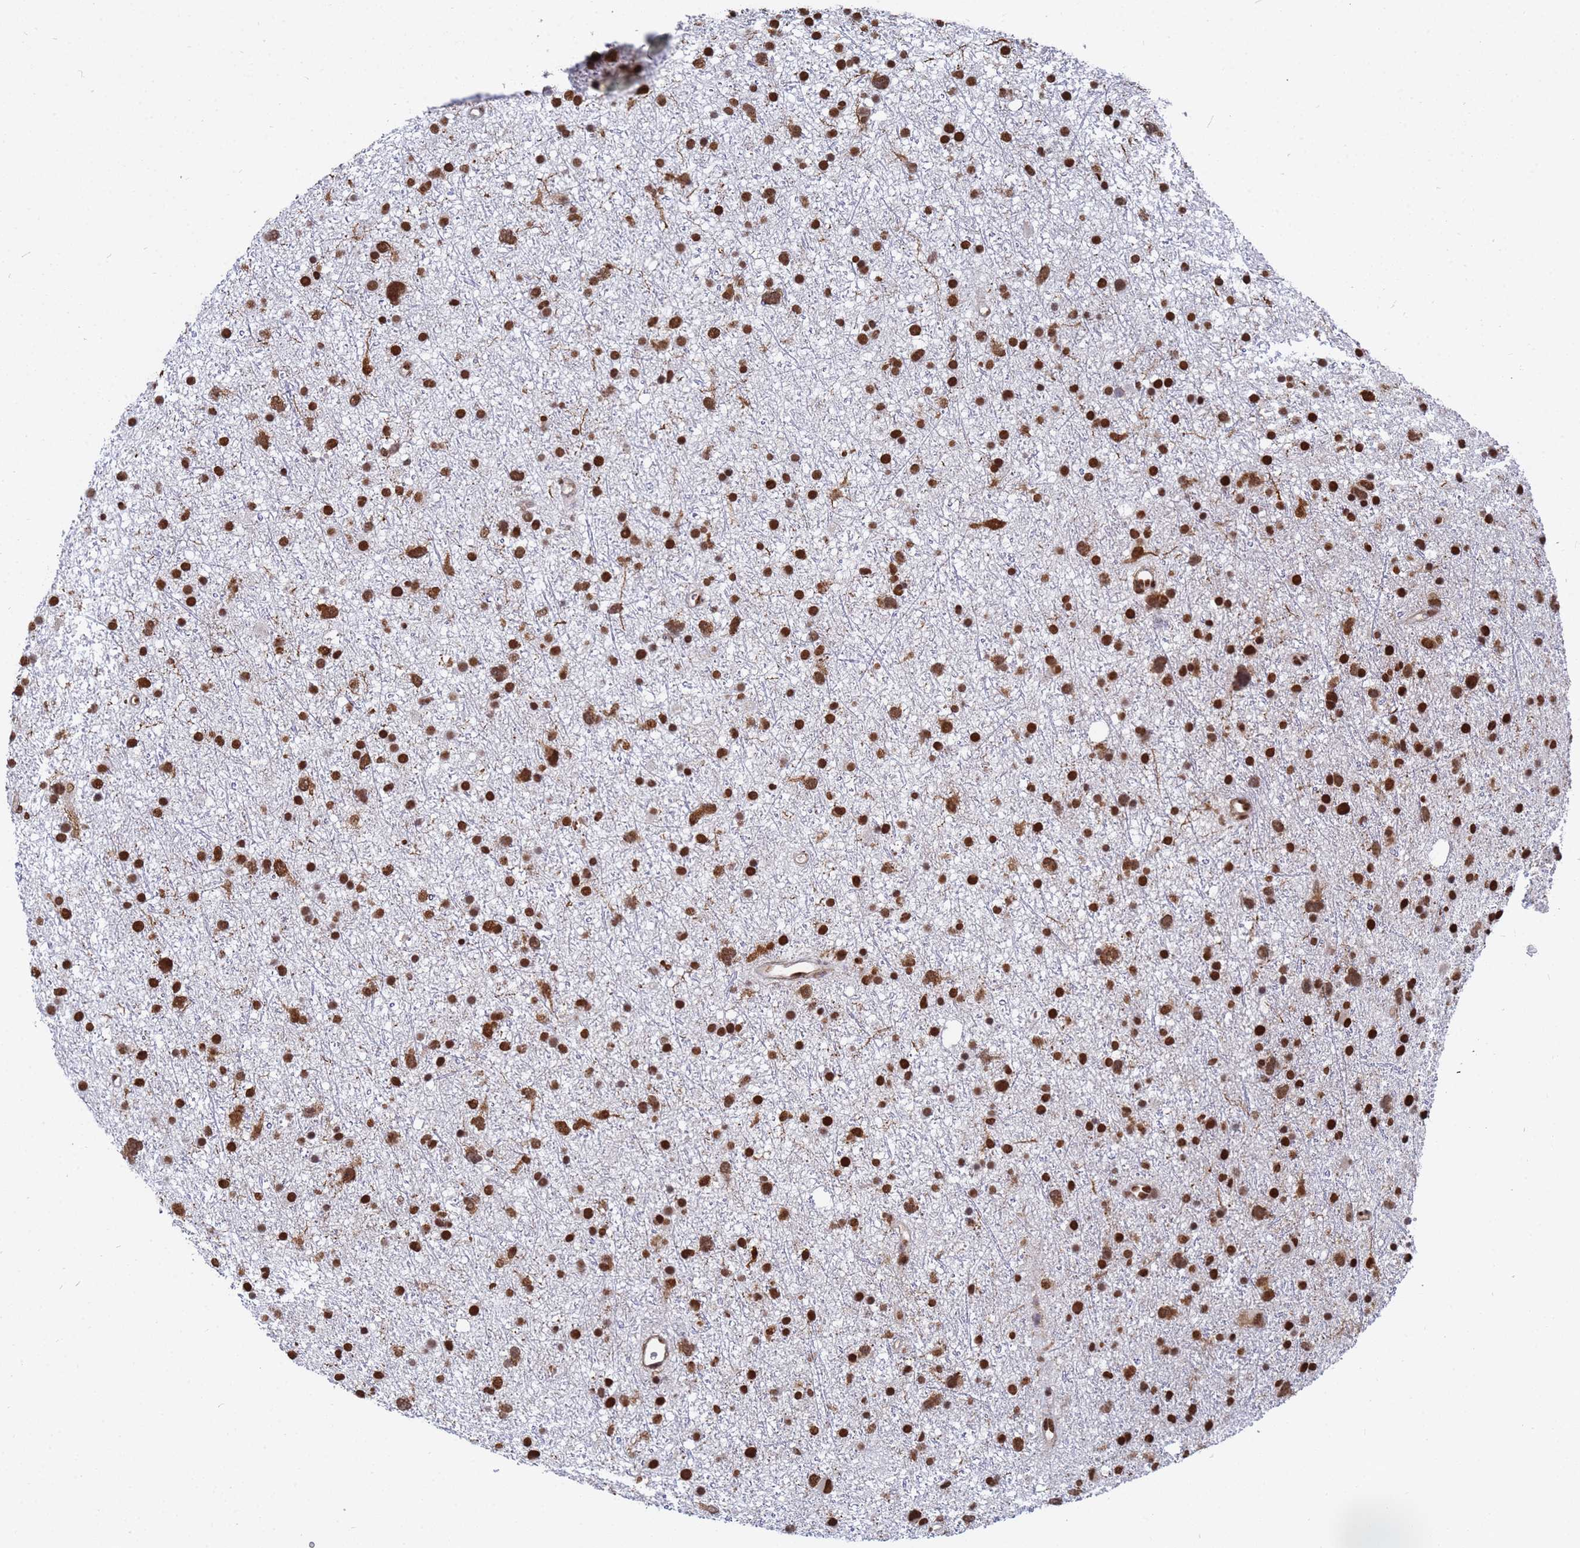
{"staining": {"intensity": "strong", "quantity": ">75%", "location": "nuclear"}, "tissue": "glioma", "cell_type": "Tumor cells", "image_type": "cancer", "snomed": [{"axis": "morphology", "description": "Glioma, malignant, Low grade"}, {"axis": "topography", "description": "Cerebral cortex"}], "caption": "The micrograph reveals immunohistochemical staining of malignant glioma (low-grade). There is strong nuclear positivity is seen in approximately >75% of tumor cells. Nuclei are stained in blue.", "gene": "RAVER2", "patient": {"sex": "female", "age": 39}}